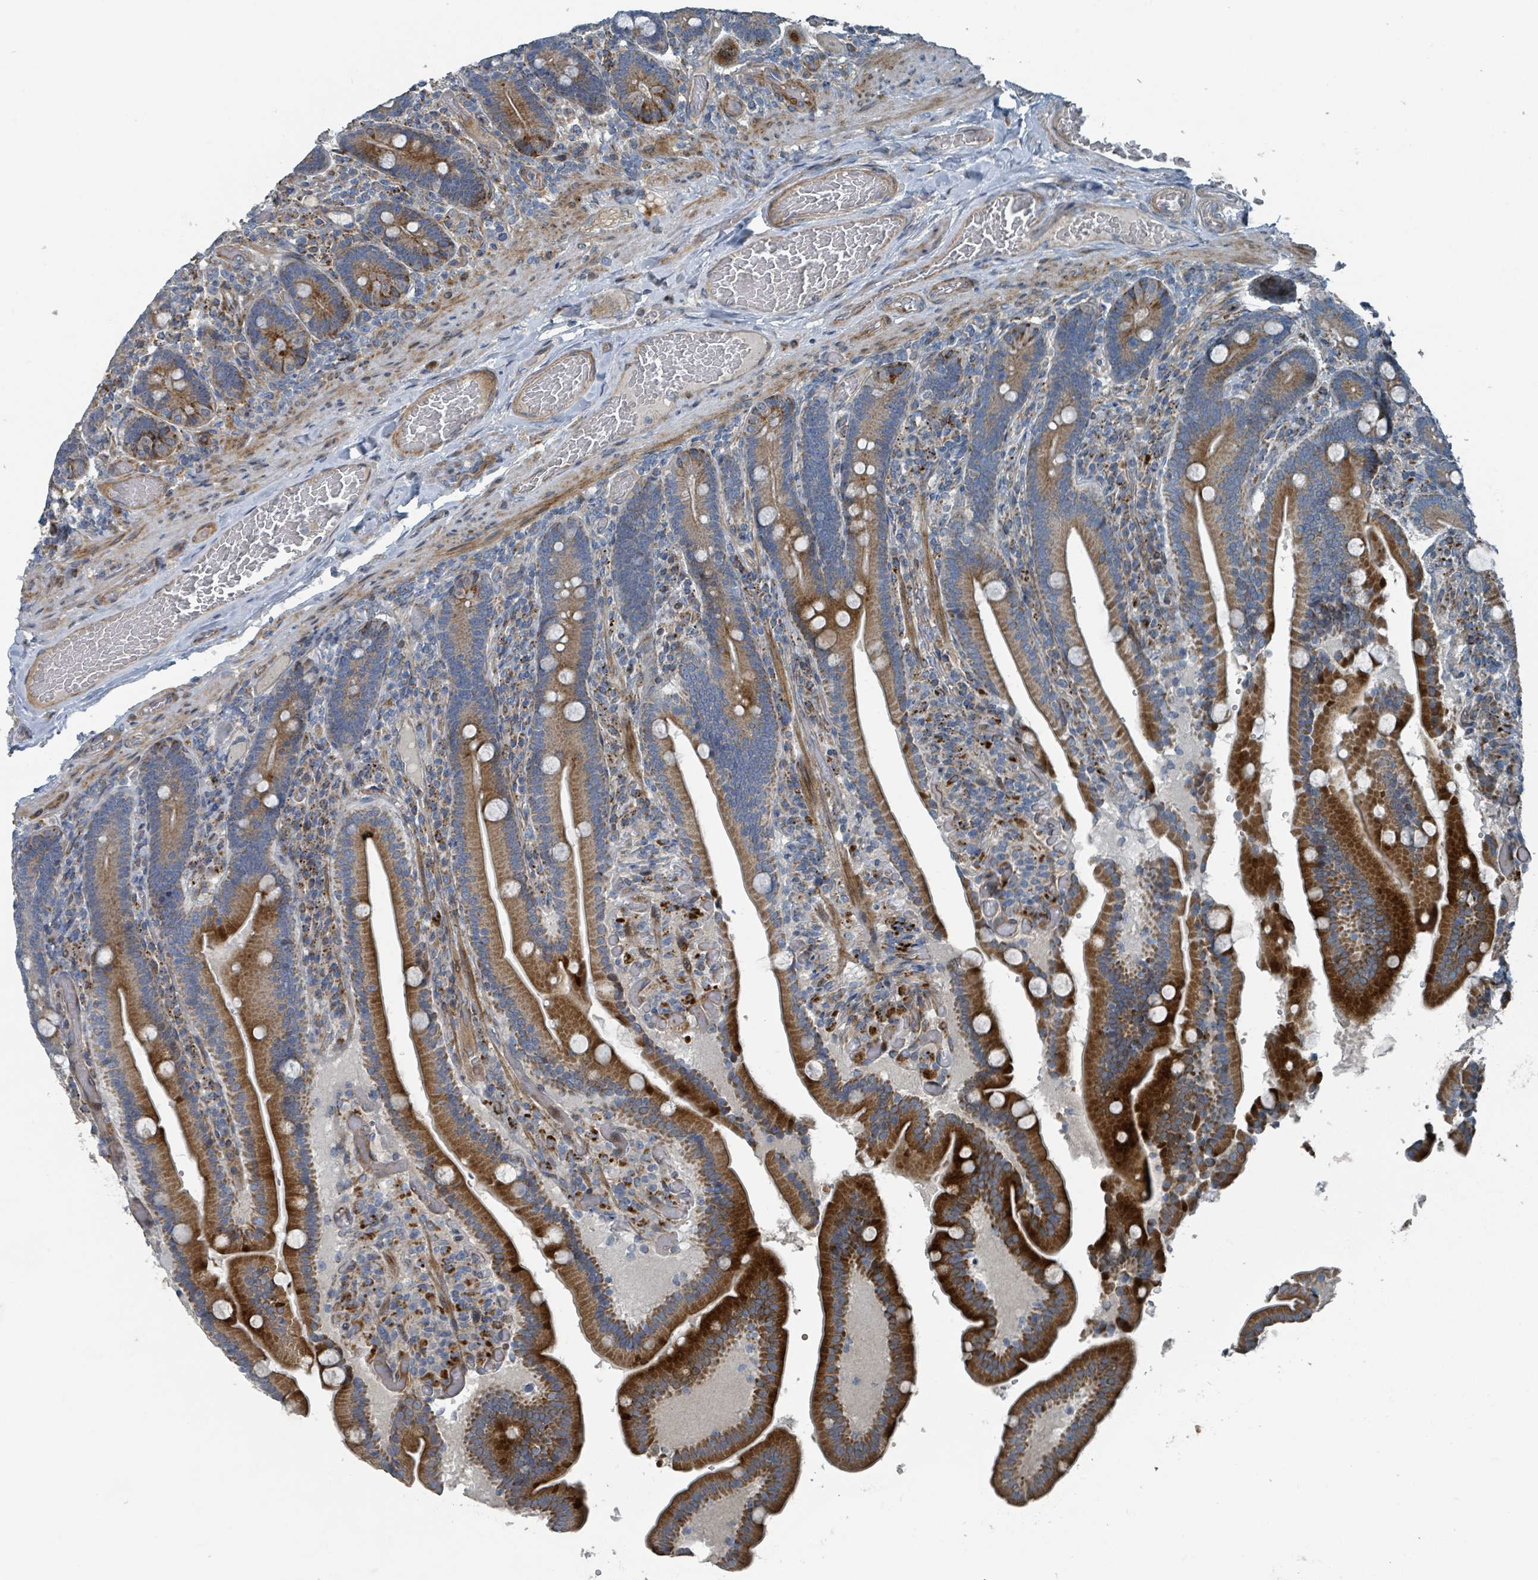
{"staining": {"intensity": "strong", "quantity": ">75%", "location": "cytoplasmic/membranous"}, "tissue": "duodenum", "cell_type": "Glandular cells", "image_type": "normal", "snomed": [{"axis": "morphology", "description": "Normal tissue, NOS"}, {"axis": "topography", "description": "Duodenum"}], "caption": "Protein expression analysis of benign duodenum exhibits strong cytoplasmic/membranous positivity in about >75% of glandular cells. The protein of interest is stained brown, and the nuclei are stained in blue (DAB (3,3'-diaminobenzidine) IHC with brightfield microscopy, high magnification).", "gene": "DIPK2A", "patient": {"sex": "female", "age": 62}}